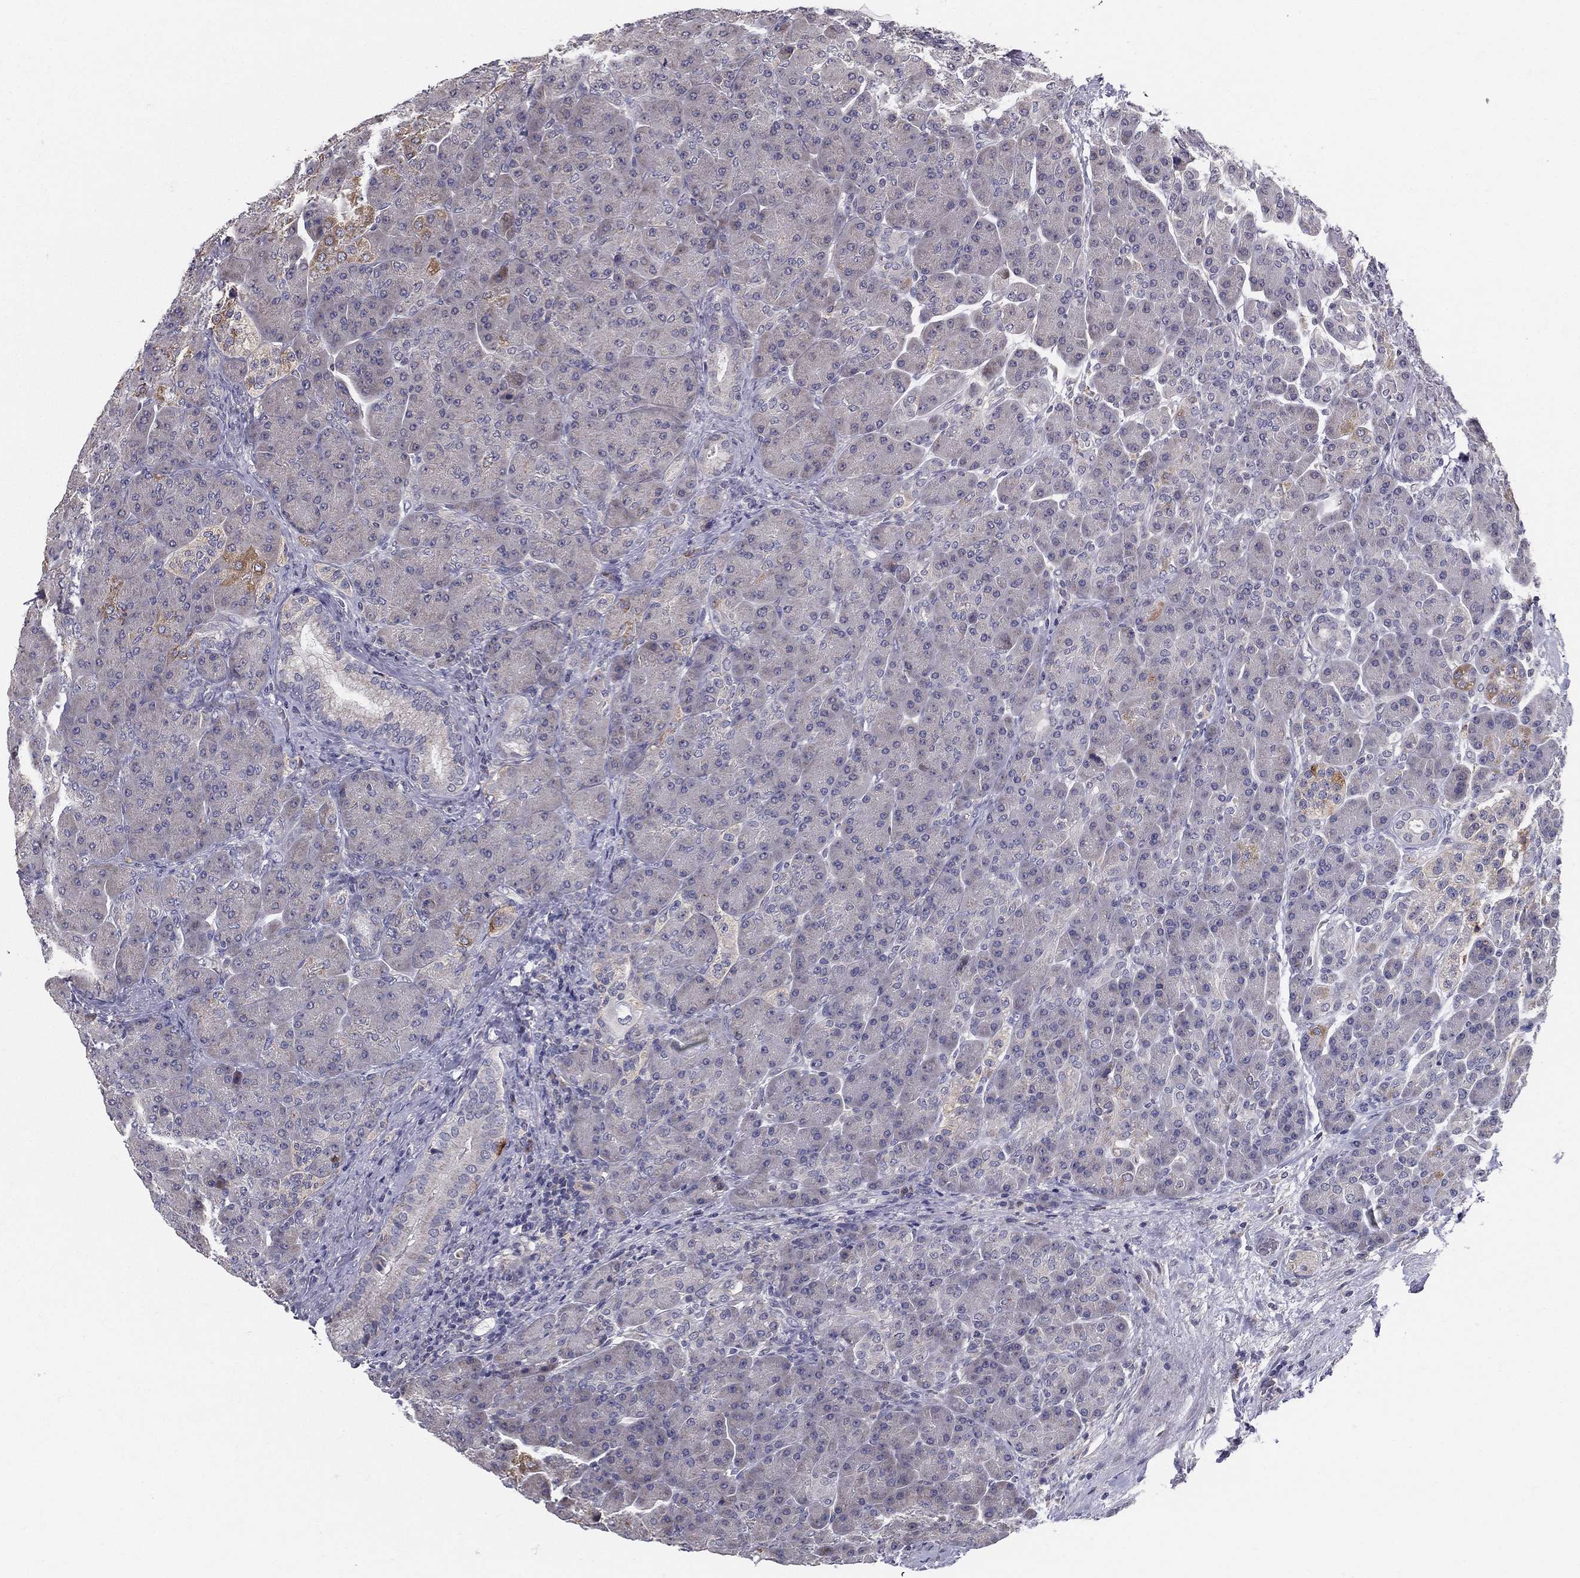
{"staining": {"intensity": "moderate", "quantity": "<25%", "location": "cytoplasmic/membranous"}, "tissue": "pancreas", "cell_type": "Exocrine glandular cells", "image_type": "normal", "snomed": [{"axis": "morphology", "description": "Normal tissue, NOS"}, {"axis": "topography", "description": "Pancreas"}], "caption": "Normal pancreas displays moderate cytoplasmic/membranous staining in about <25% of exocrine glandular cells.", "gene": "PCSK1", "patient": {"sex": "male", "age": 70}}